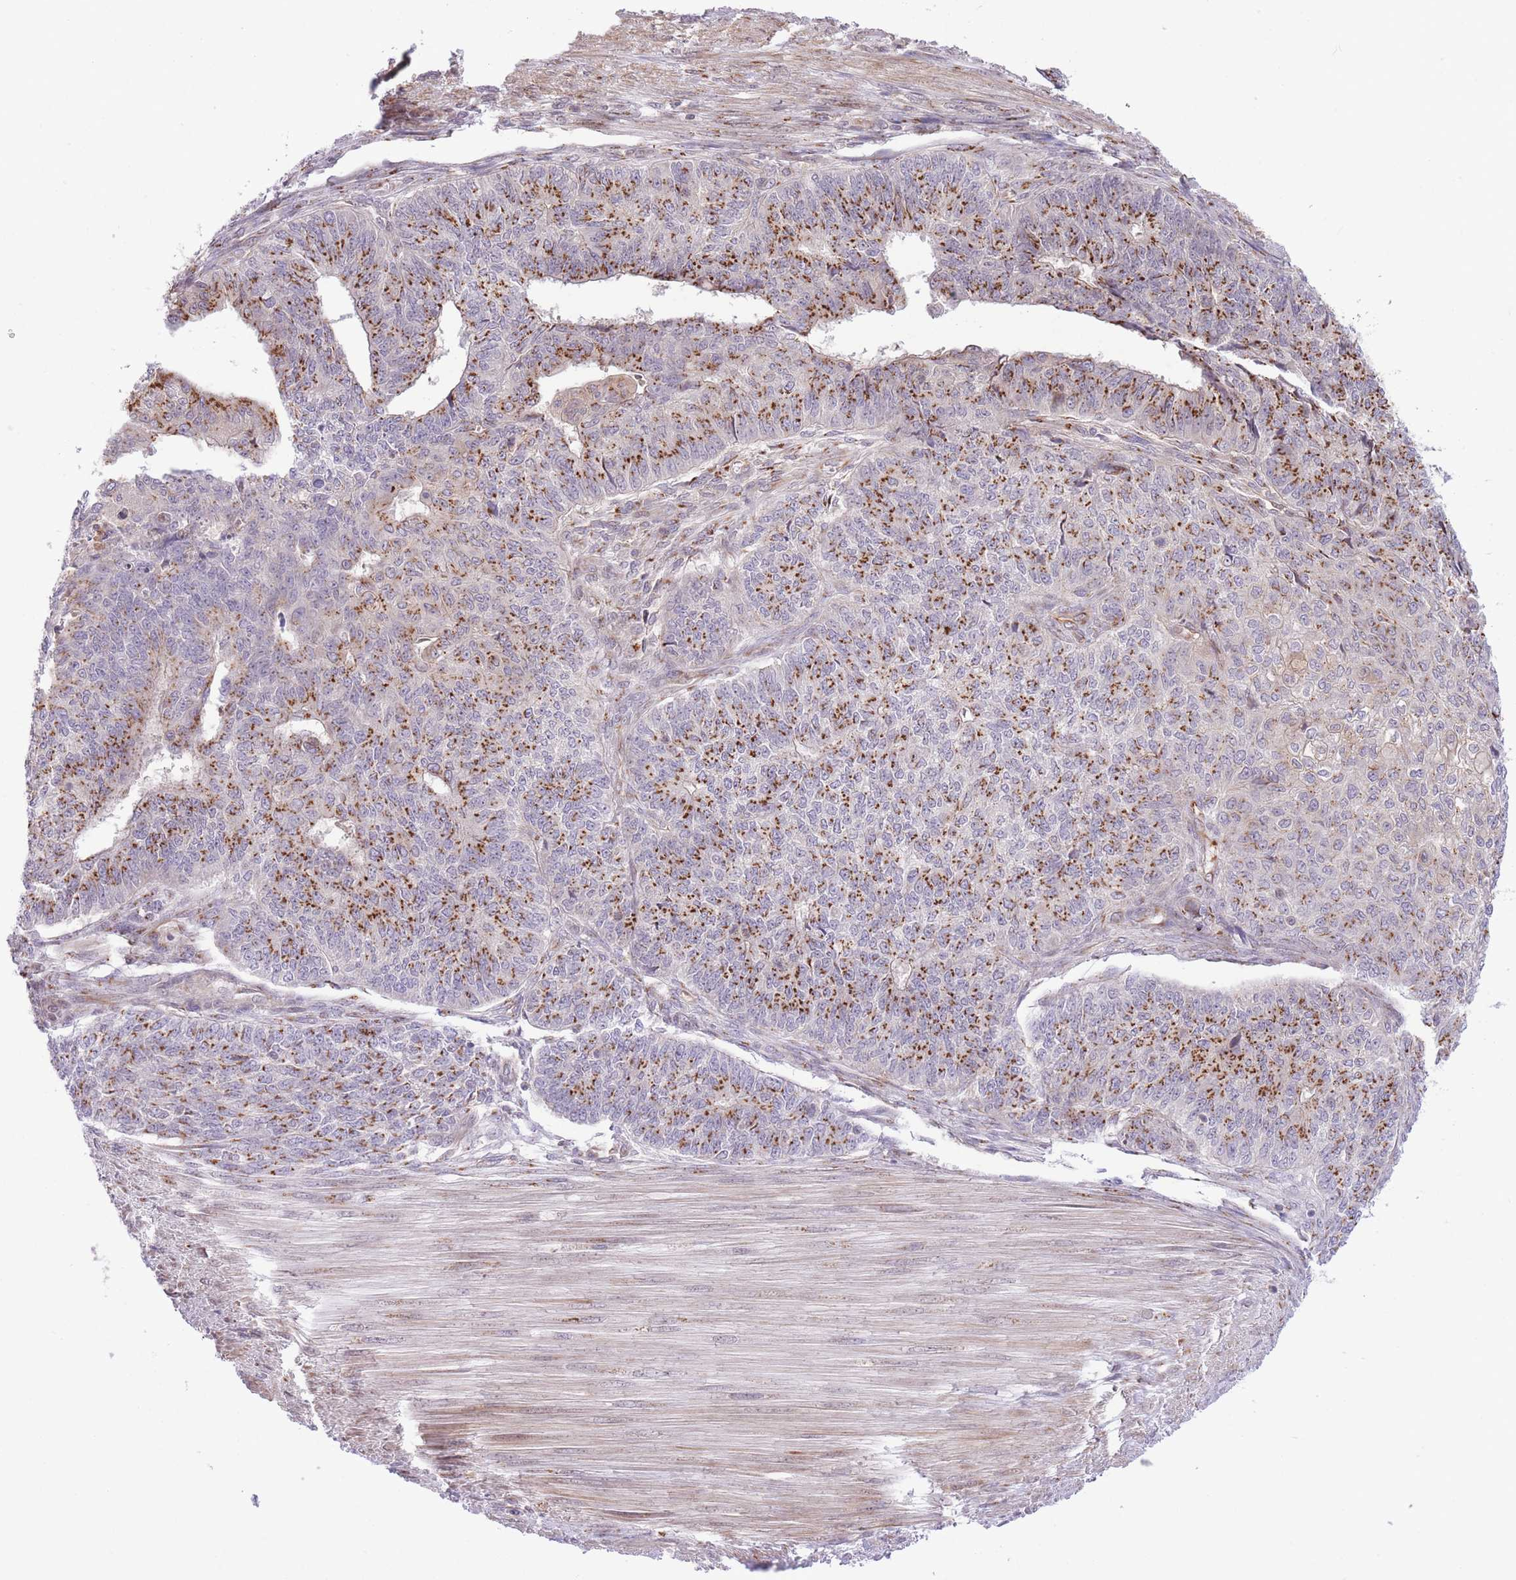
{"staining": {"intensity": "strong", "quantity": ">75%", "location": "cytoplasmic/membranous"}, "tissue": "endometrial cancer", "cell_type": "Tumor cells", "image_type": "cancer", "snomed": [{"axis": "morphology", "description": "Adenocarcinoma, NOS"}, {"axis": "topography", "description": "Endometrium"}], "caption": "This is an image of immunohistochemistry staining of endometrial cancer, which shows strong positivity in the cytoplasmic/membranous of tumor cells.", "gene": "ZBED5", "patient": {"sex": "female", "age": 32}}